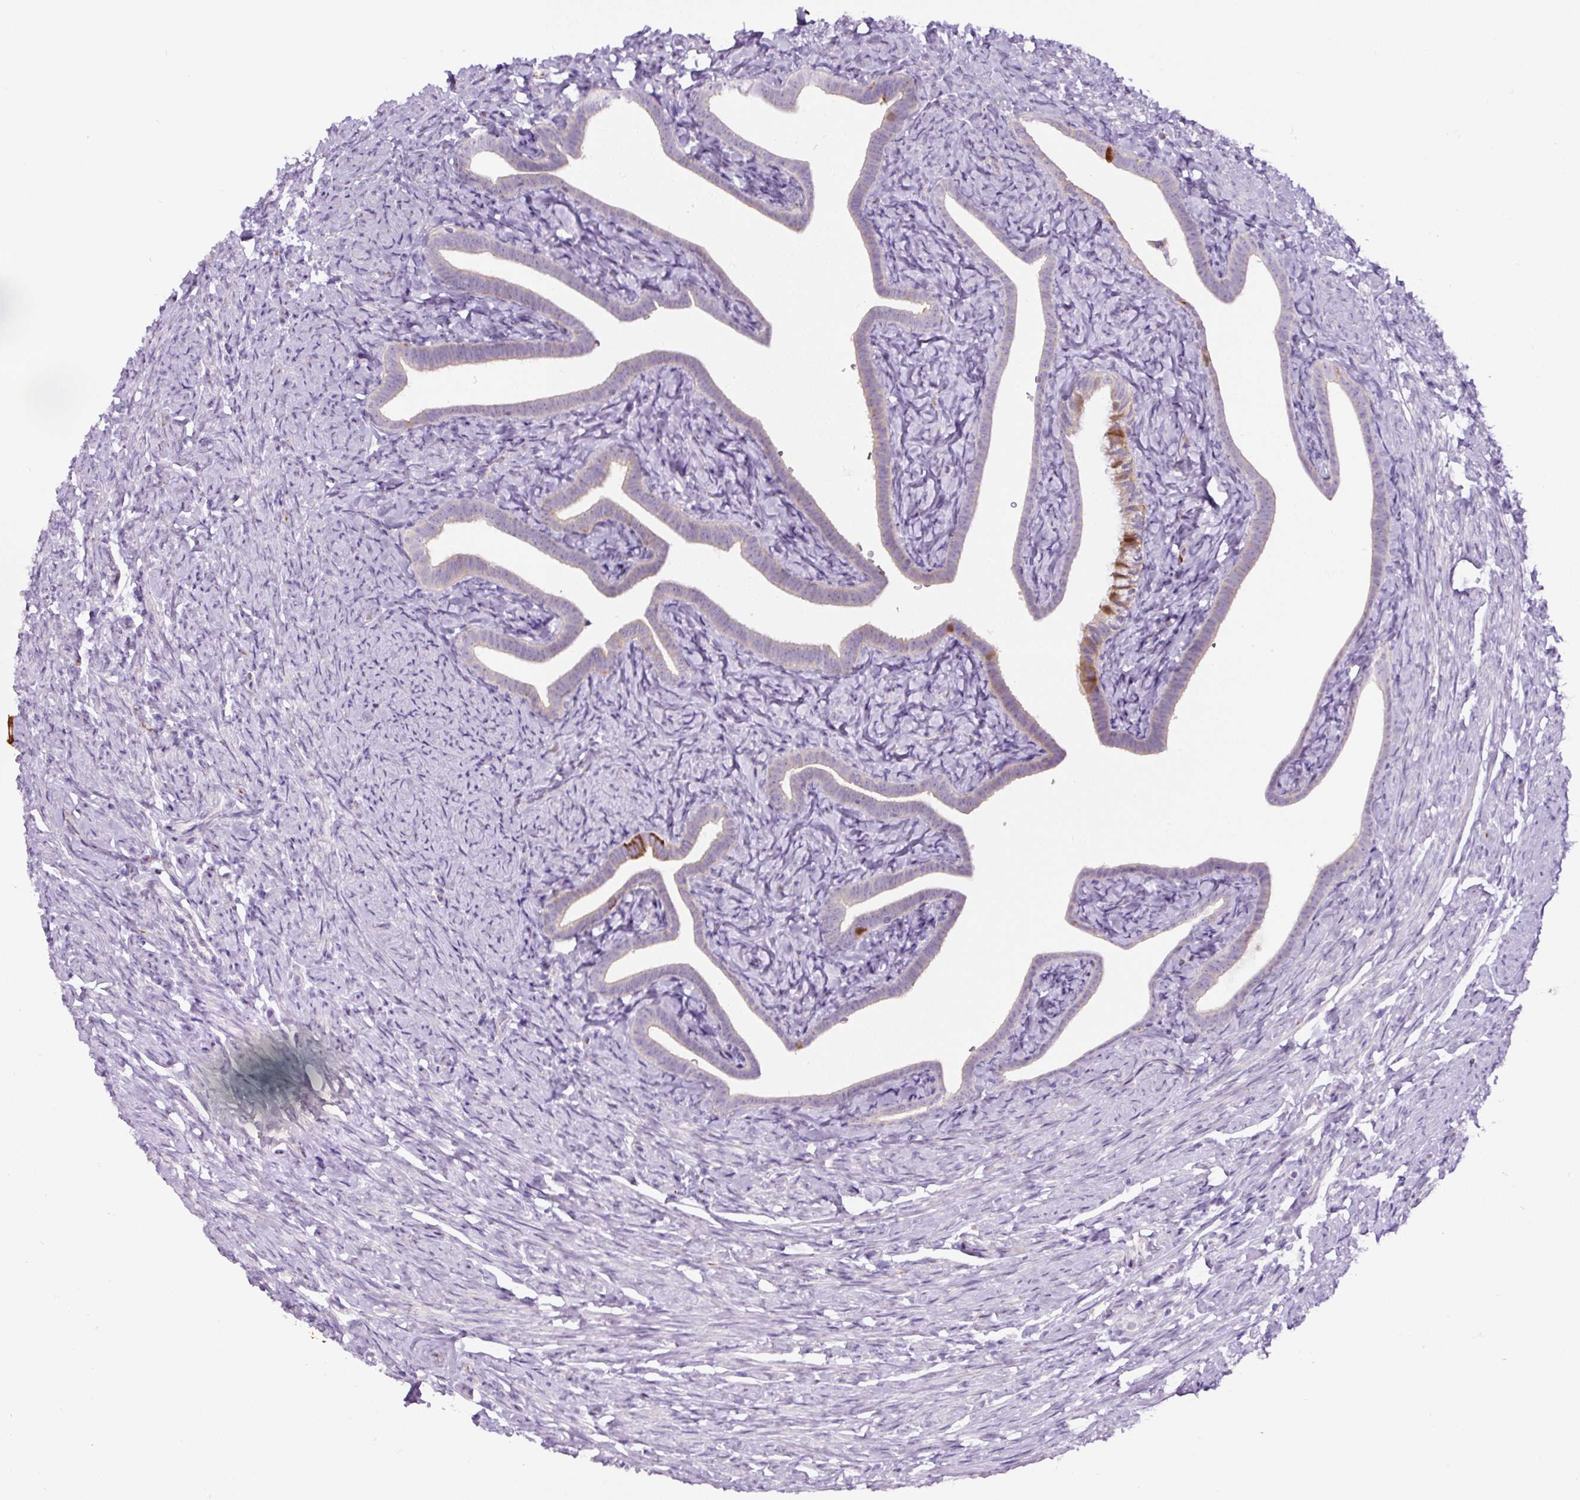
{"staining": {"intensity": "moderate", "quantity": "<25%", "location": "cytoplasmic/membranous"}, "tissue": "fallopian tube", "cell_type": "Glandular cells", "image_type": "normal", "snomed": [{"axis": "morphology", "description": "Normal tissue, NOS"}, {"axis": "topography", "description": "Fallopian tube"}], "caption": "Fallopian tube stained with IHC displays moderate cytoplasmic/membranous positivity in approximately <25% of glandular cells. (Stains: DAB (3,3'-diaminobenzidine) in brown, nuclei in blue, Microscopy: brightfield microscopy at high magnification).", "gene": "HPS4", "patient": {"sex": "female", "age": 69}}